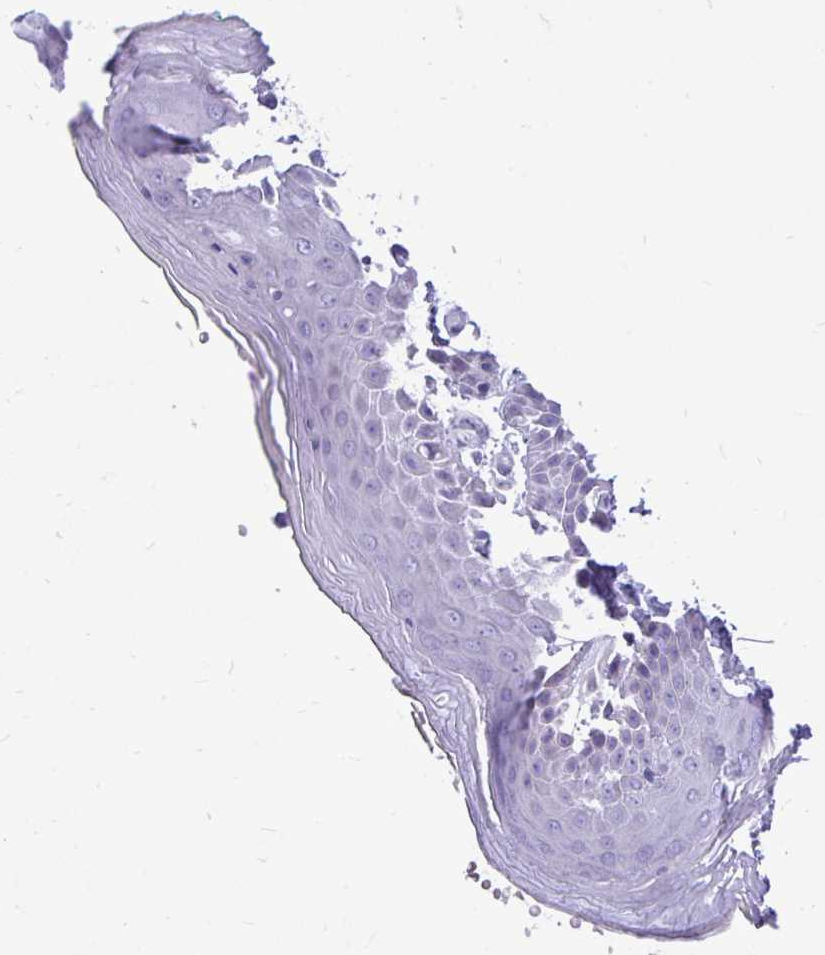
{"staining": {"intensity": "negative", "quantity": "none", "location": "none"}, "tissue": "skin", "cell_type": "Epidermal cells", "image_type": "normal", "snomed": [{"axis": "morphology", "description": "Normal tissue, NOS"}, {"axis": "topography", "description": "Peripheral nerve tissue"}], "caption": "Immunohistochemistry histopathology image of benign human skin stained for a protein (brown), which exhibits no staining in epidermal cells.", "gene": "GABRA1", "patient": {"sex": "male", "age": 51}}